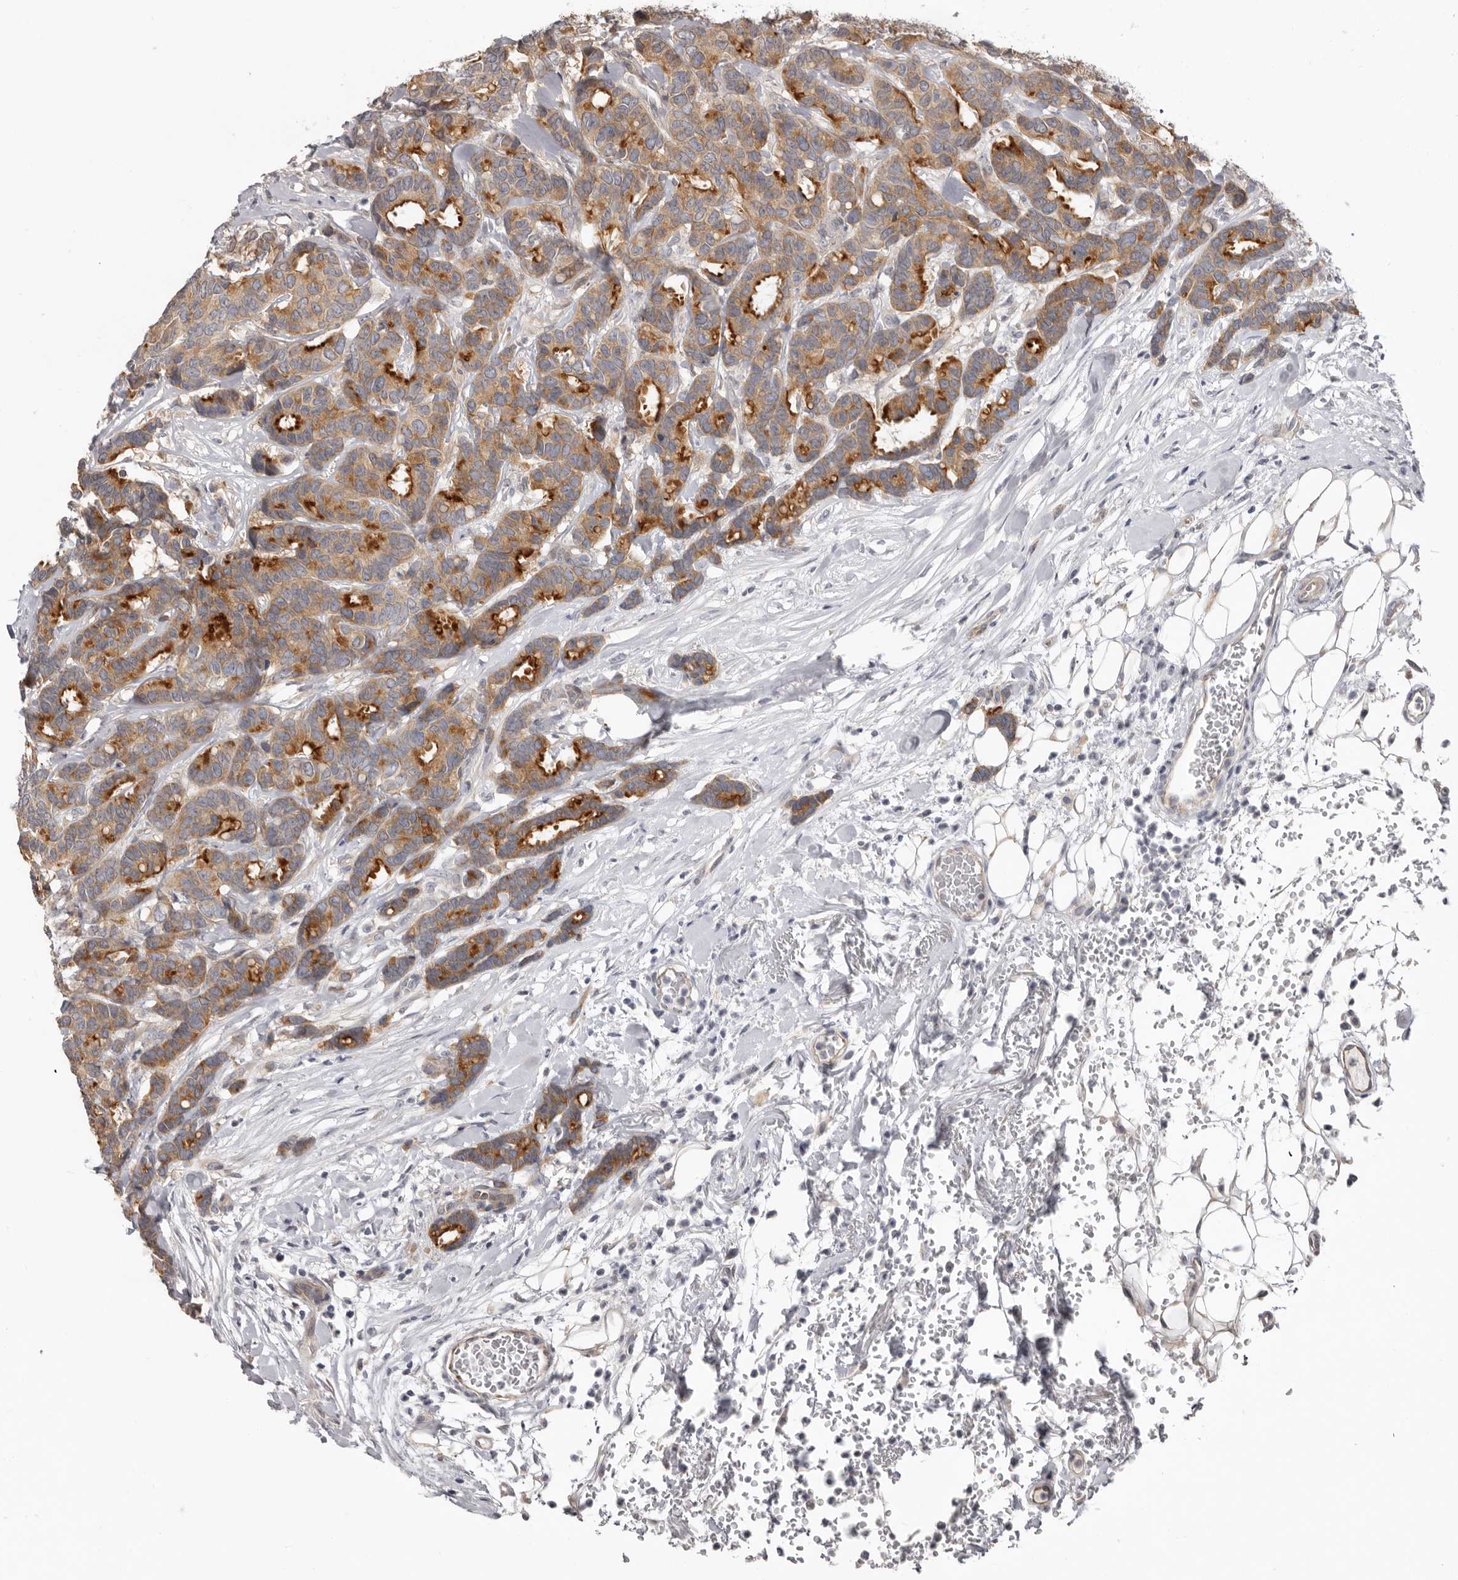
{"staining": {"intensity": "strong", "quantity": ">75%", "location": "cytoplasmic/membranous"}, "tissue": "breast cancer", "cell_type": "Tumor cells", "image_type": "cancer", "snomed": [{"axis": "morphology", "description": "Duct carcinoma"}, {"axis": "topography", "description": "Breast"}], "caption": "Strong cytoplasmic/membranous expression for a protein is identified in about >75% of tumor cells of breast cancer using IHC.", "gene": "BAD", "patient": {"sex": "female", "age": 87}}